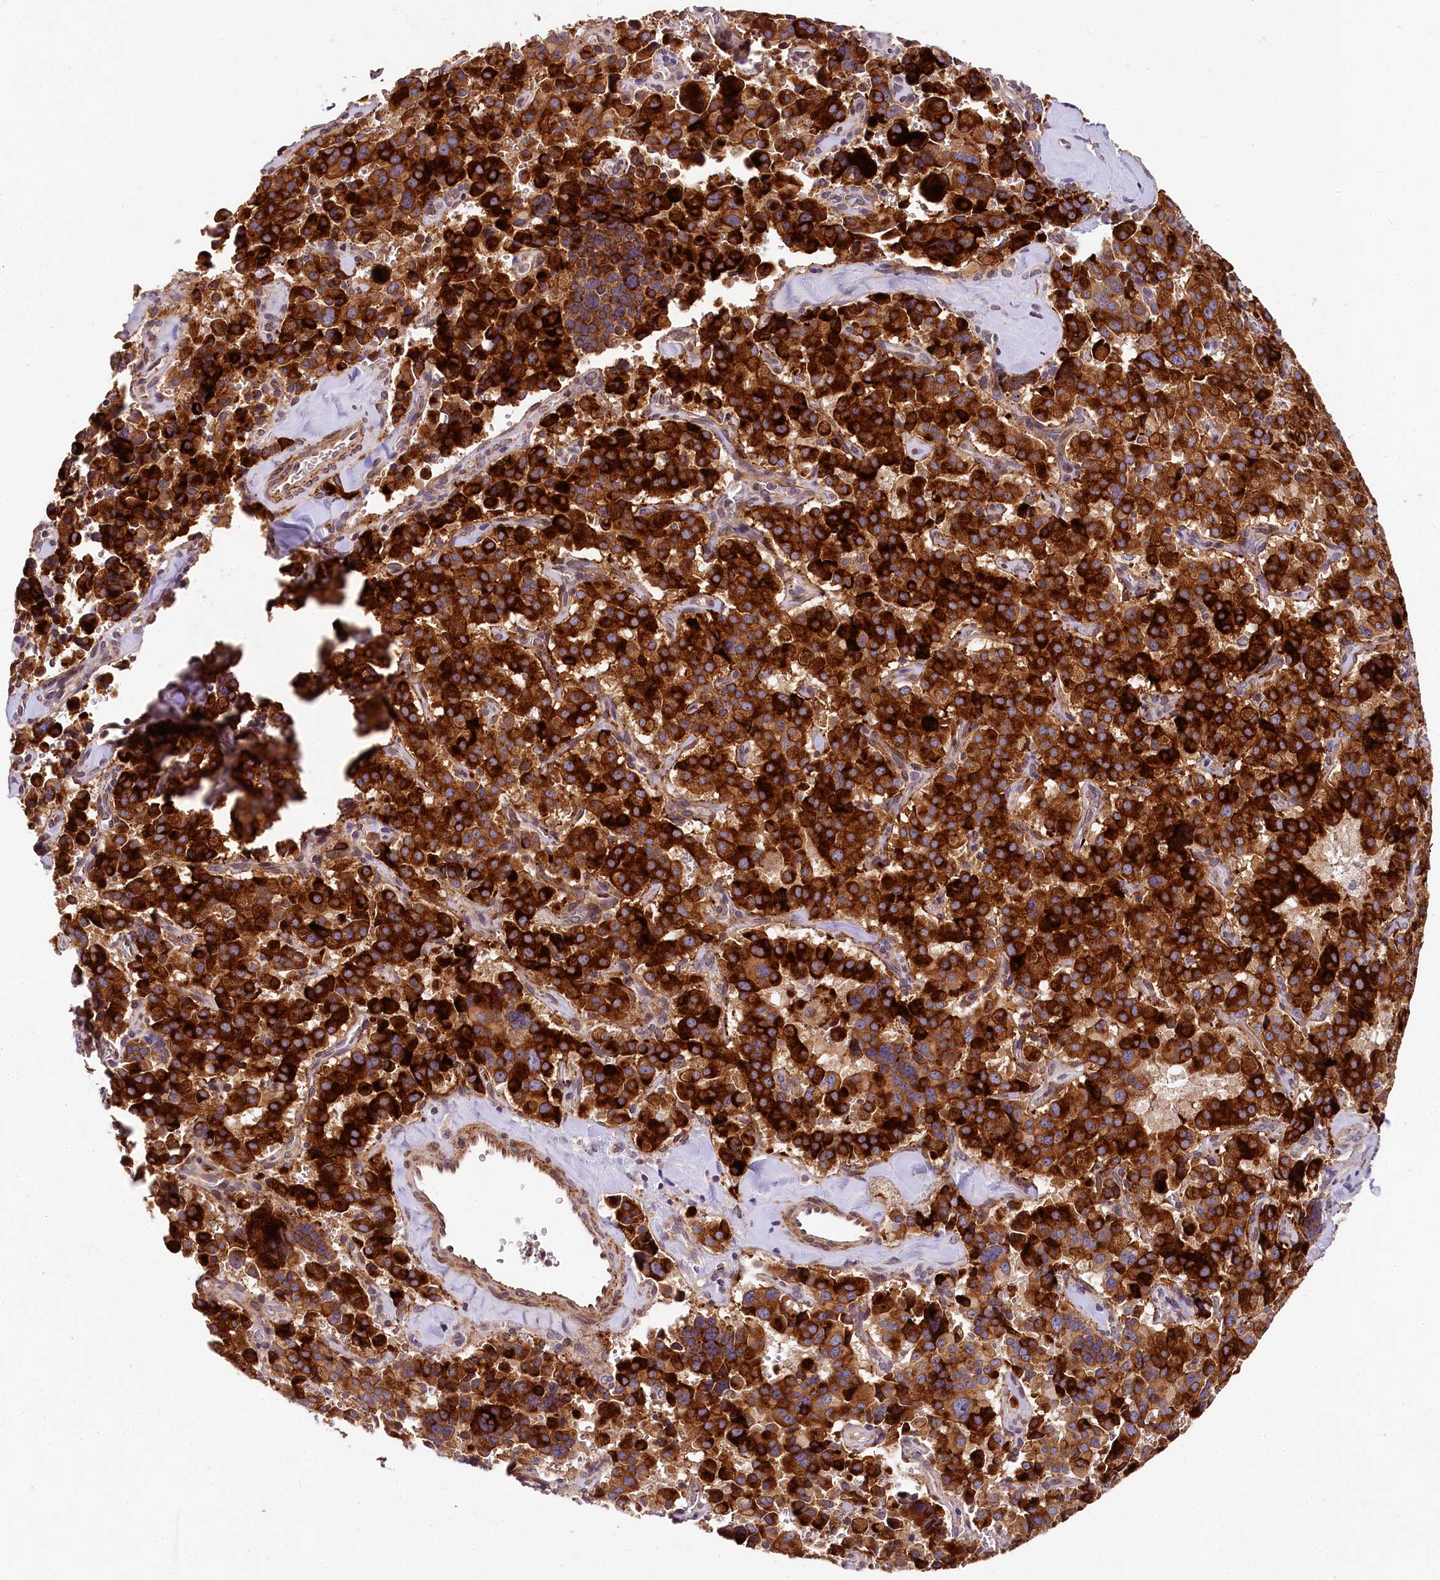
{"staining": {"intensity": "strong", "quantity": ">75%", "location": "cytoplasmic/membranous"}, "tissue": "pancreatic cancer", "cell_type": "Tumor cells", "image_type": "cancer", "snomed": [{"axis": "morphology", "description": "Adenocarcinoma, NOS"}, {"axis": "topography", "description": "Pancreas"}], "caption": "Protein positivity by immunohistochemistry (IHC) demonstrates strong cytoplasmic/membranous expression in about >75% of tumor cells in adenocarcinoma (pancreatic).", "gene": "SUPV3L1", "patient": {"sex": "male", "age": 65}}